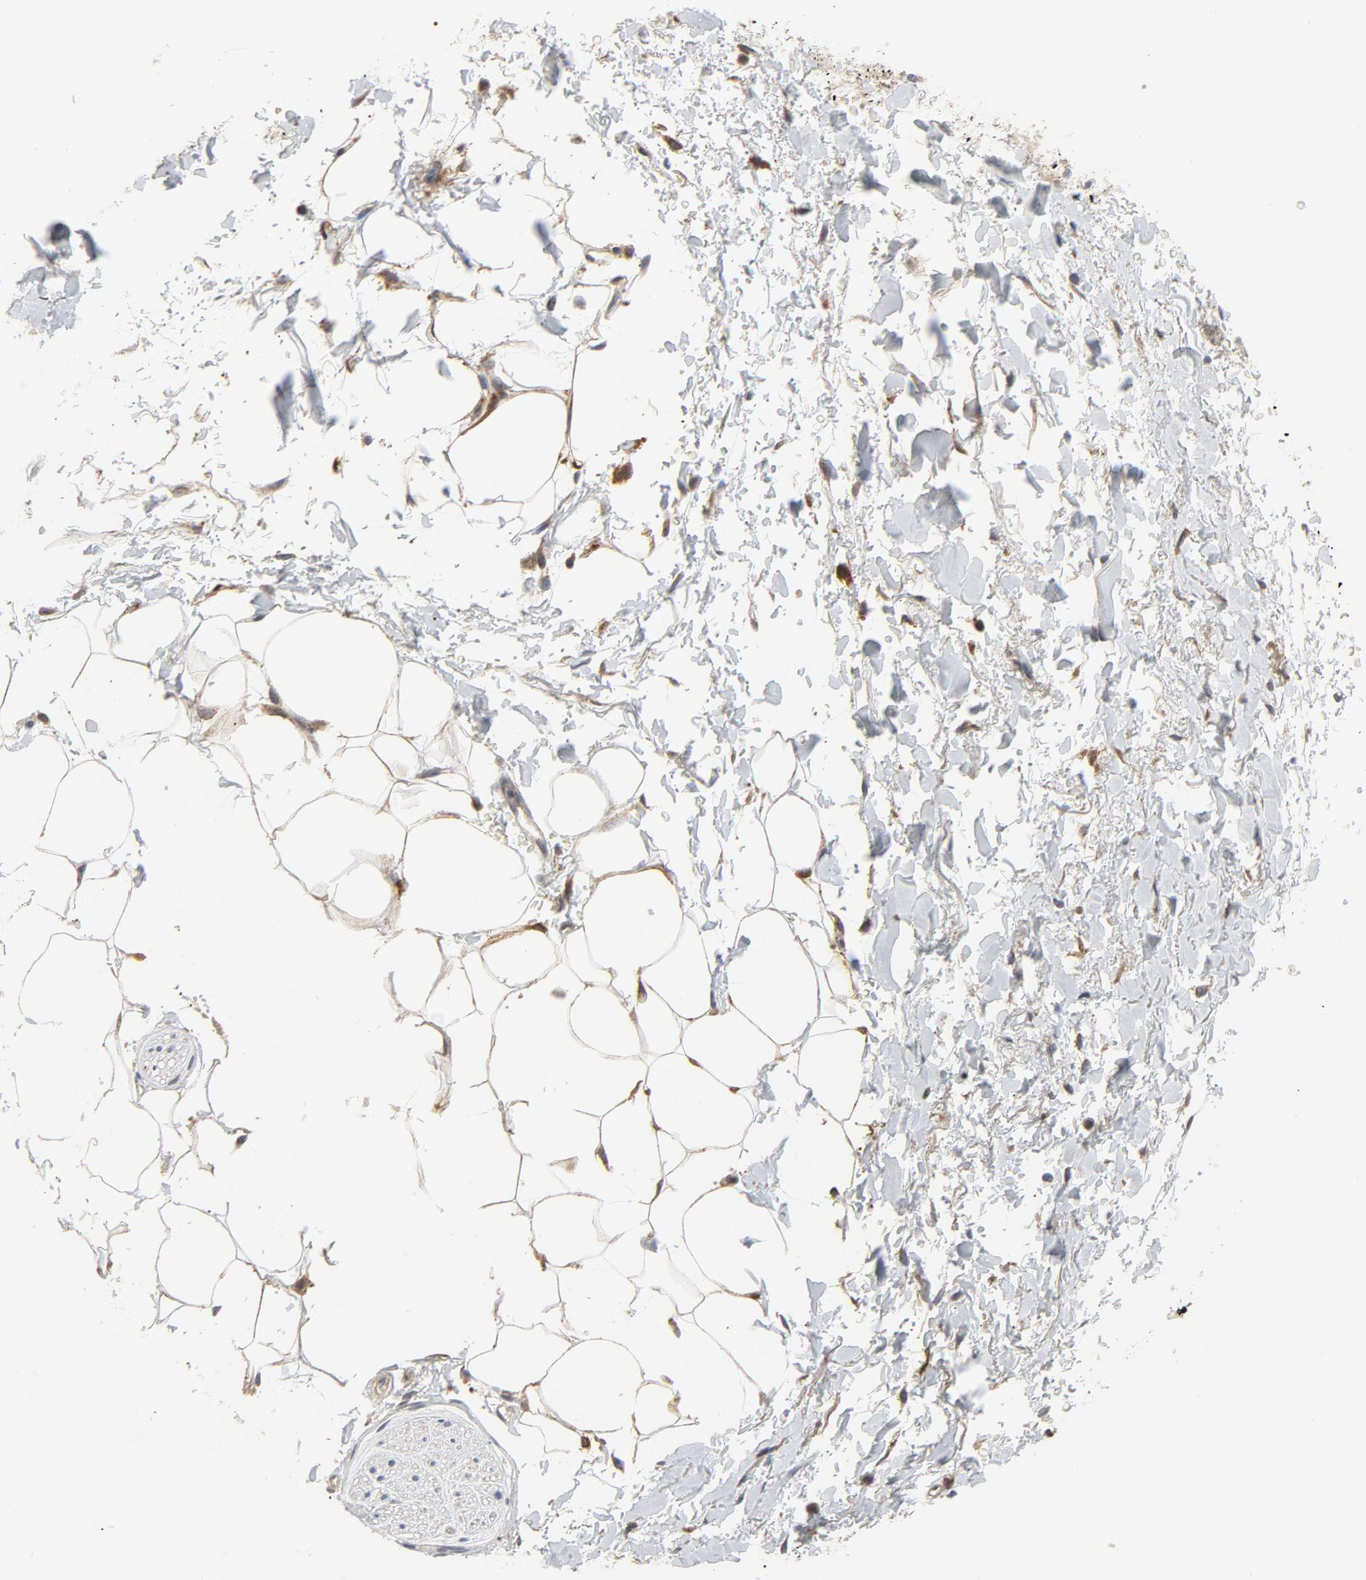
{"staining": {"intensity": "moderate", "quantity": ">75%", "location": "cytoplasmic/membranous"}, "tissue": "adipose tissue", "cell_type": "Adipocytes", "image_type": "normal", "snomed": [{"axis": "morphology", "description": "Normal tissue, NOS"}, {"axis": "topography", "description": "Soft tissue"}, {"axis": "topography", "description": "Peripheral nerve tissue"}], "caption": "Moderate cytoplasmic/membranous protein expression is appreciated in about >75% of adipocytes in adipose tissue. Nuclei are stained in blue.", "gene": "RAPGEF4", "patient": {"sex": "female", "age": 71}}